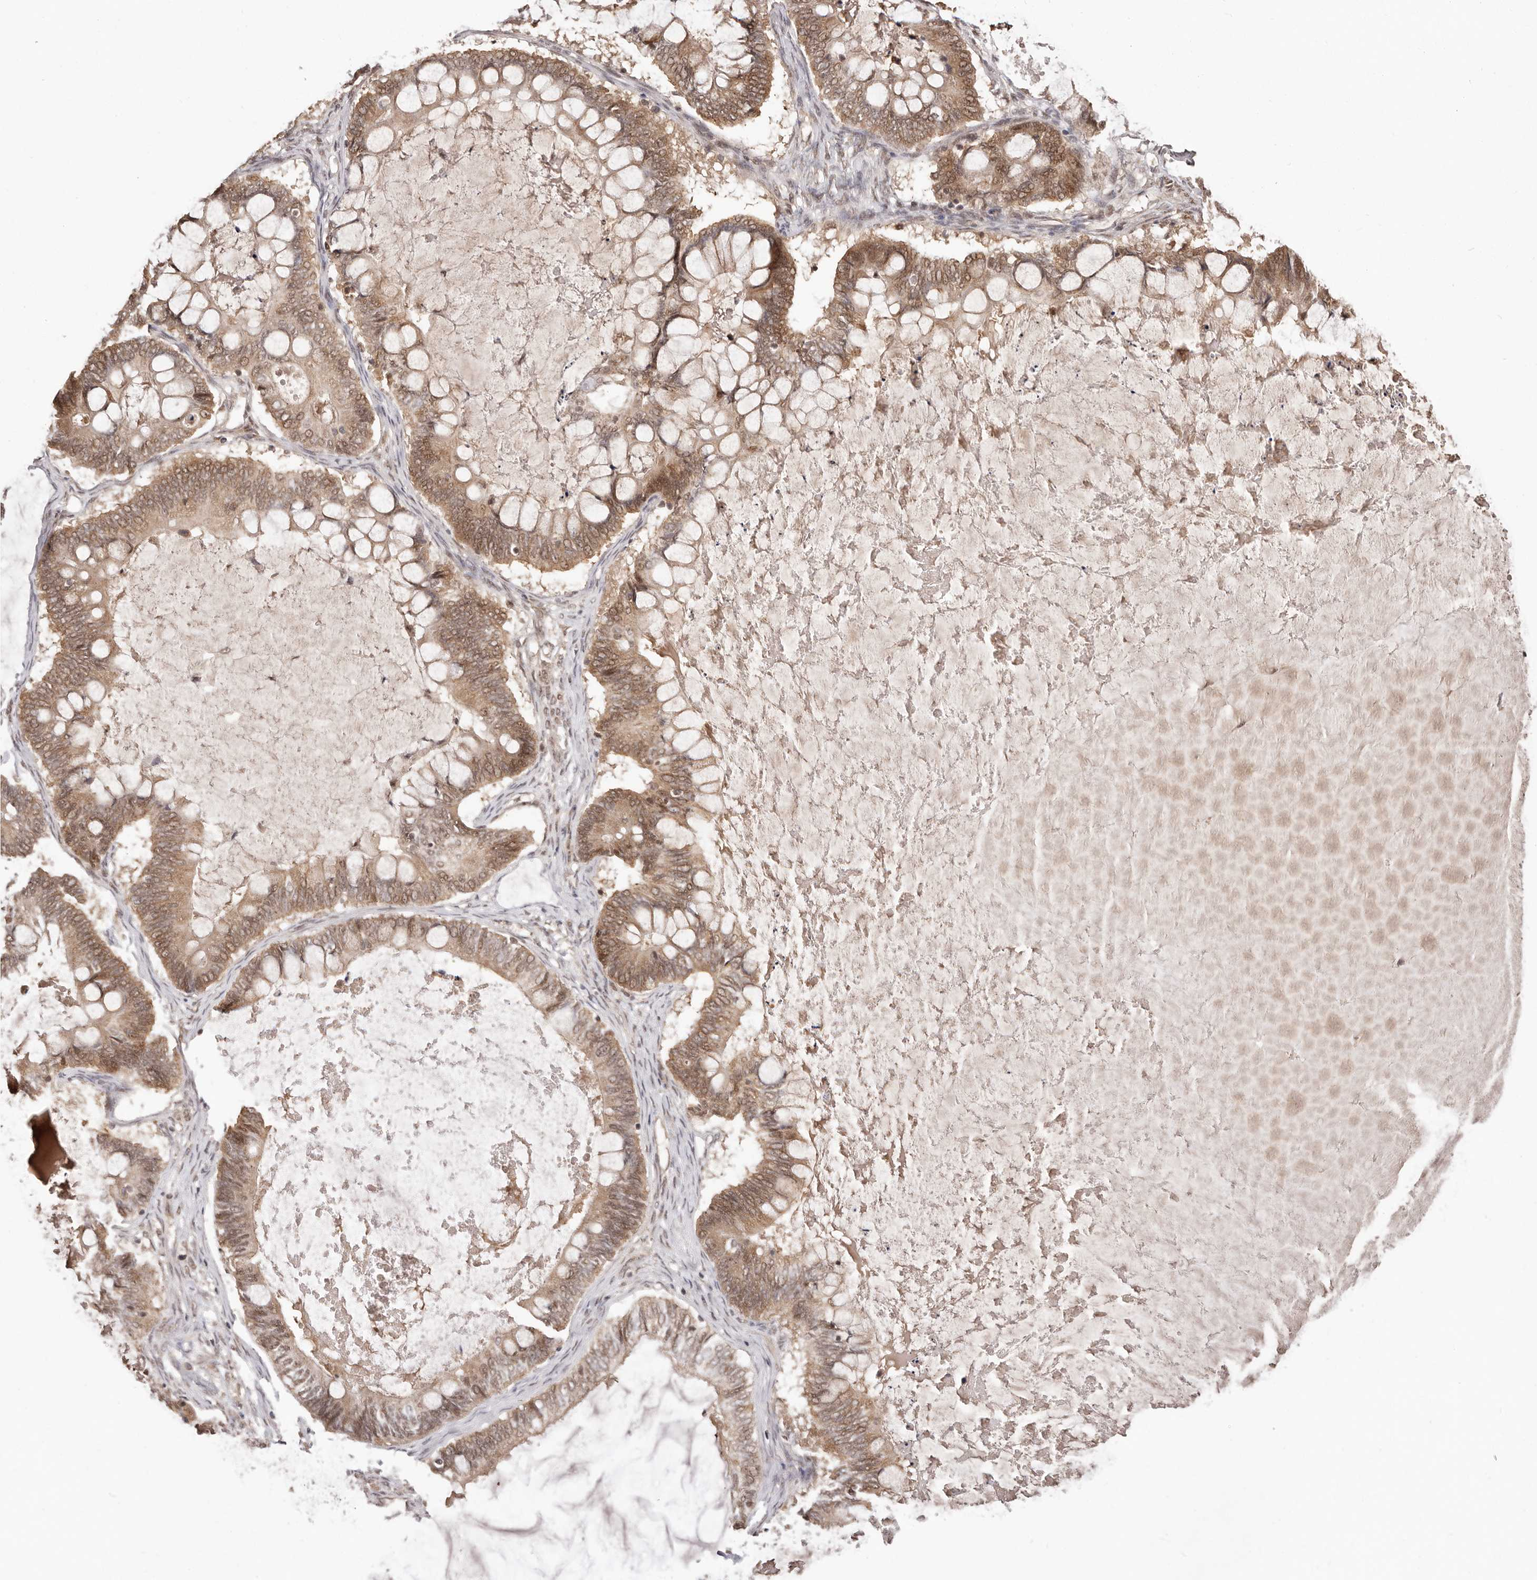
{"staining": {"intensity": "moderate", "quantity": ">75%", "location": "cytoplasmic/membranous,nuclear"}, "tissue": "ovarian cancer", "cell_type": "Tumor cells", "image_type": "cancer", "snomed": [{"axis": "morphology", "description": "Cystadenocarcinoma, mucinous, NOS"}, {"axis": "topography", "description": "Ovary"}], "caption": "Approximately >75% of tumor cells in human ovarian cancer (mucinous cystadenocarcinoma) exhibit moderate cytoplasmic/membranous and nuclear protein positivity as visualized by brown immunohistochemical staining.", "gene": "MED8", "patient": {"sex": "female", "age": 61}}